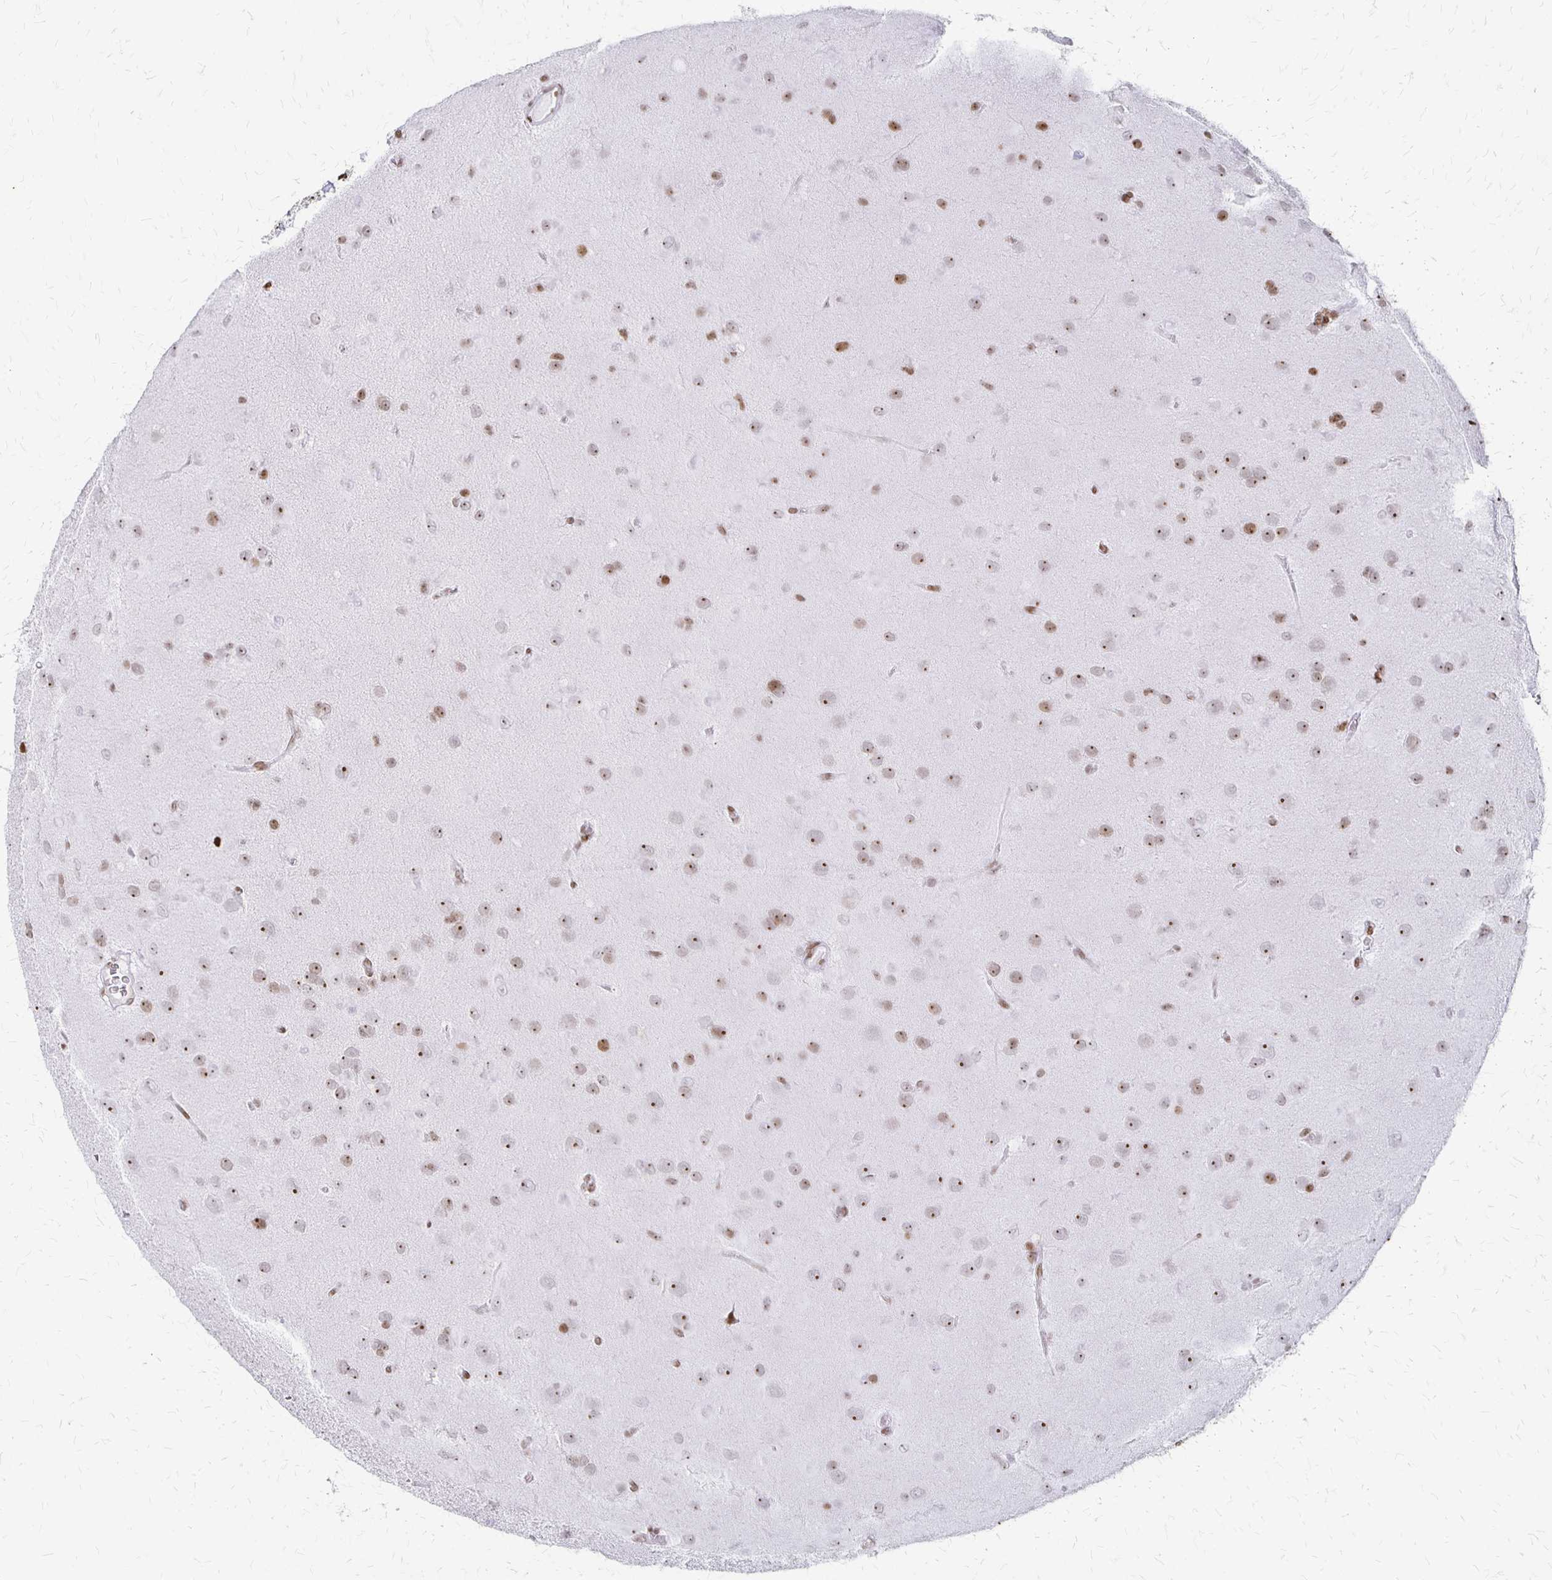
{"staining": {"intensity": "moderate", "quantity": "25%-75%", "location": "nuclear"}, "tissue": "glioma", "cell_type": "Tumor cells", "image_type": "cancer", "snomed": [{"axis": "morphology", "description": "Glioma, malignant, Low grade"}, {"axis": "topography", "description": "Brain"}], "caption": "This micrograph demonstrates IHC staining of glioma, with medium moderate nuclear positivity in about 25%-75% of tumor cells.", "gene": "ZNF280C", "patient": {"sex": "male", "age": 58}}